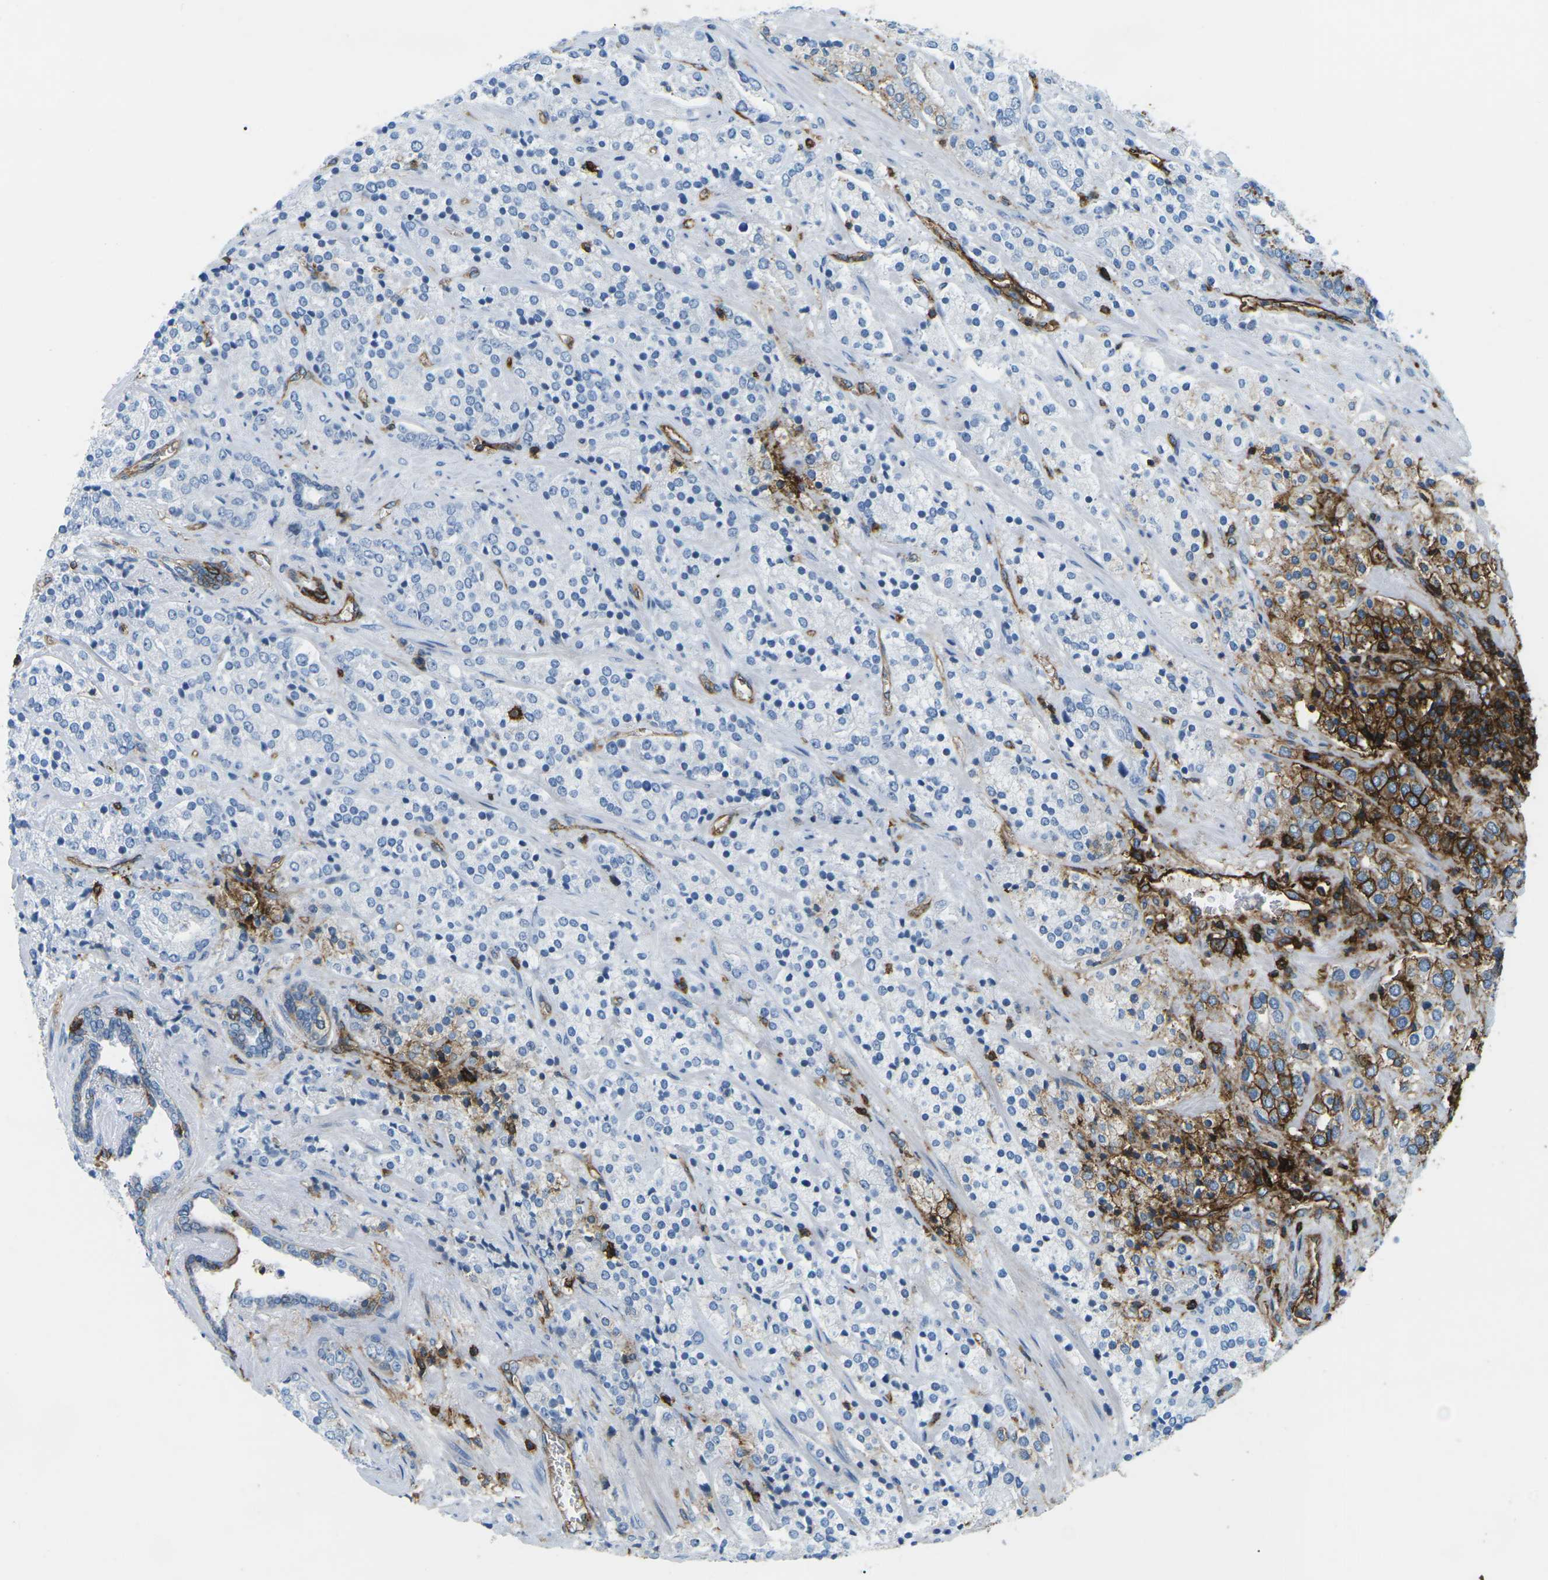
{"staining": {"intensity": "moderate", "quantity": "<25%", "location": "cytoplasmic/membranous"}, "tissue": "prostate cancer", "cell_type": "Tumor cells", "image_type": "cancer", "snomed": [{"axis": "morphology", "description": "Adenocarcinoma, High grade"}, {"axis": "topography", "description": "Prostate"}], "caption": "A micrograph showing moderate cytoplasmic/membranous positivity in about <25% of tumor cells in prostate cancer, as visualized by brown immunohistochemical staining.", "gene": "HLA-B", "patient": {"sex": "male", "age": 71}}